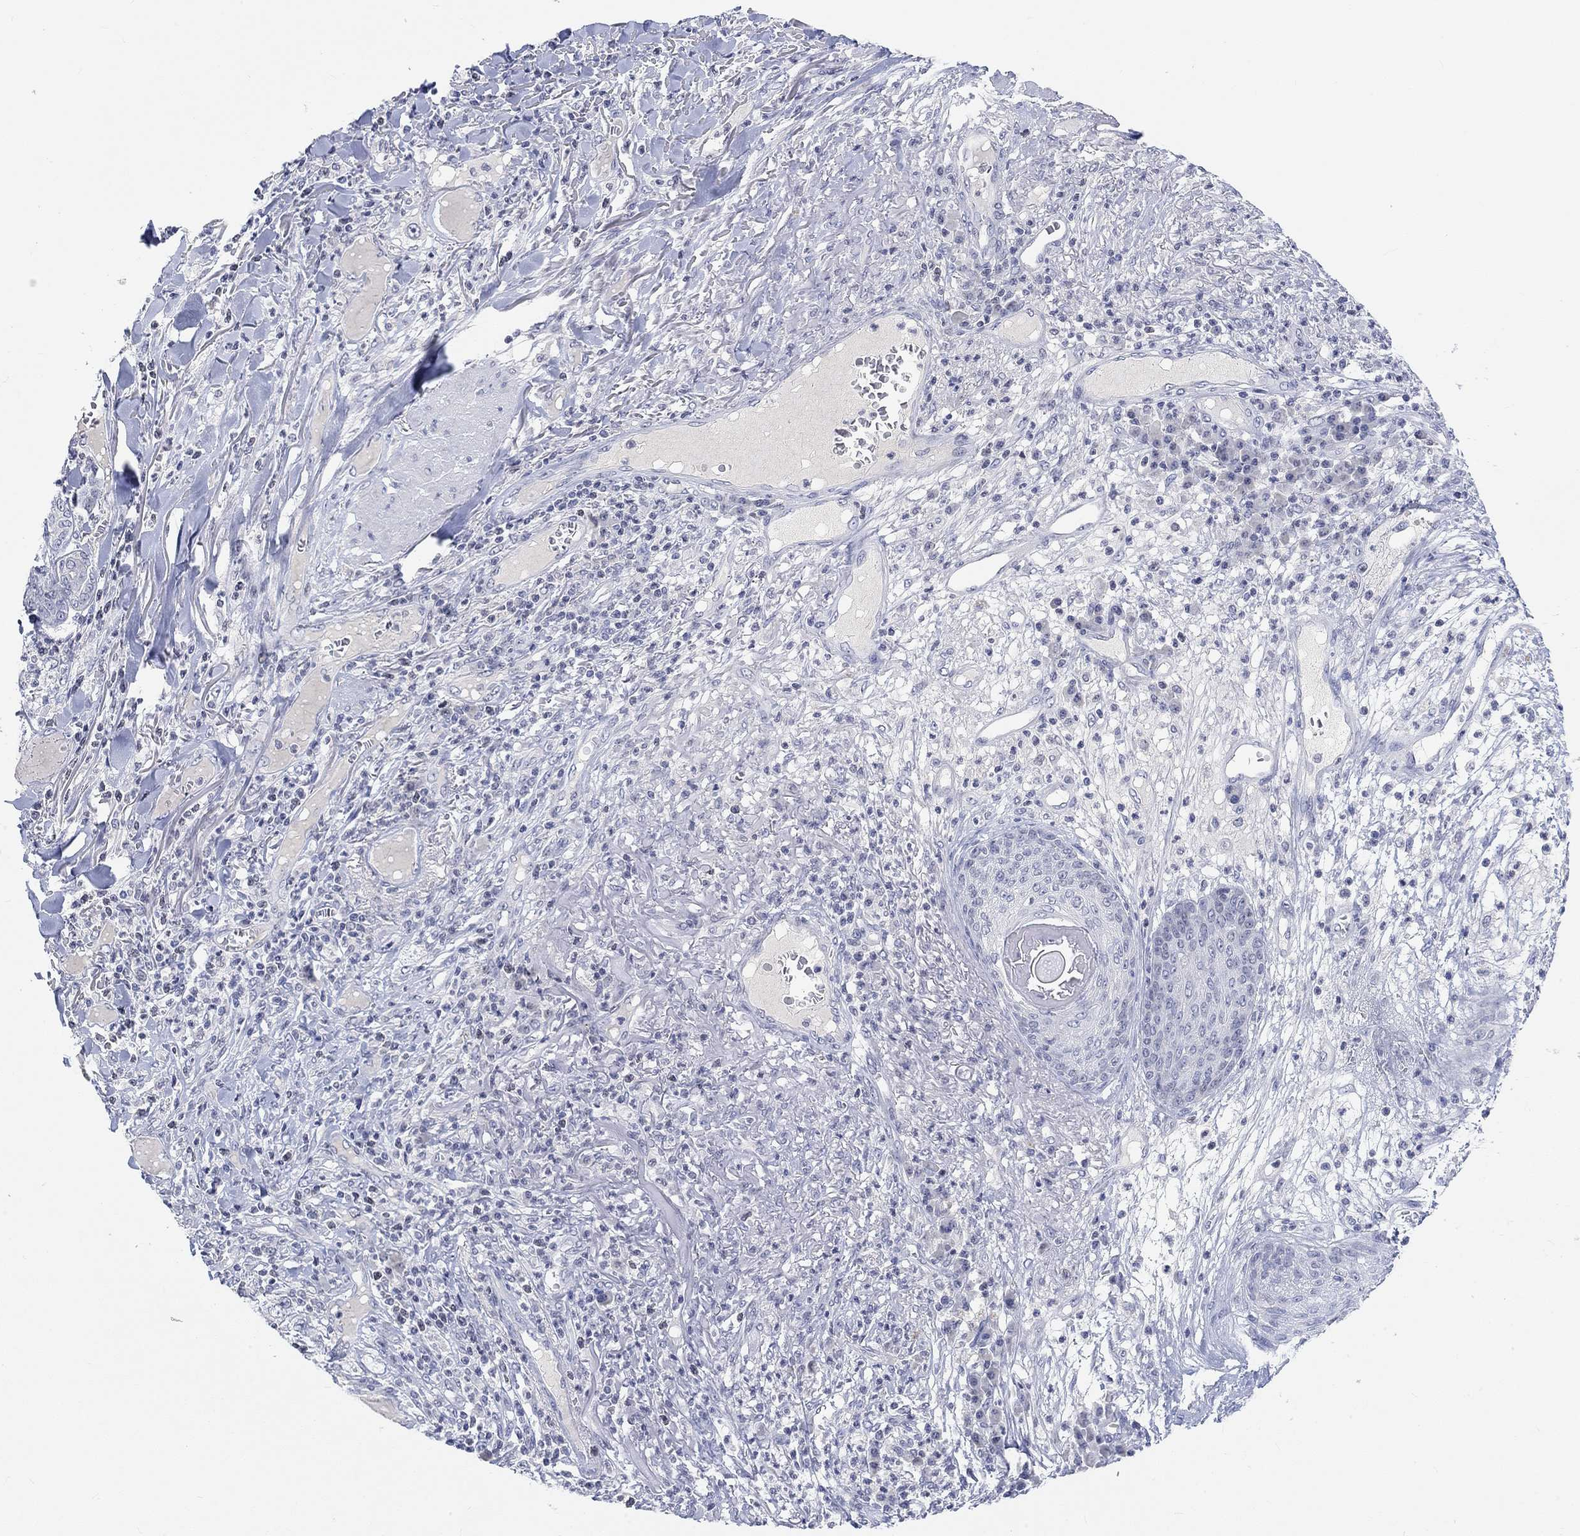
{"staining": {"intensity": "negative", "quantity": "none", "location": "none"}, "tissue": "skin cancer", "cell_type": "Tumor cells", "image_type": "cancer", "snomed": [{"axis": "morphology", "description": "Squamous cell carcinoma, NOS"}, {"axis": "topography", "description": "Skin"}], "caption": "An image of human skin cancer is negative for staining in tumor cells. (DAB IHC, high magnification).", "gene": "ATP6V1E2", "patient": {"sex": "male", "age": 82}}